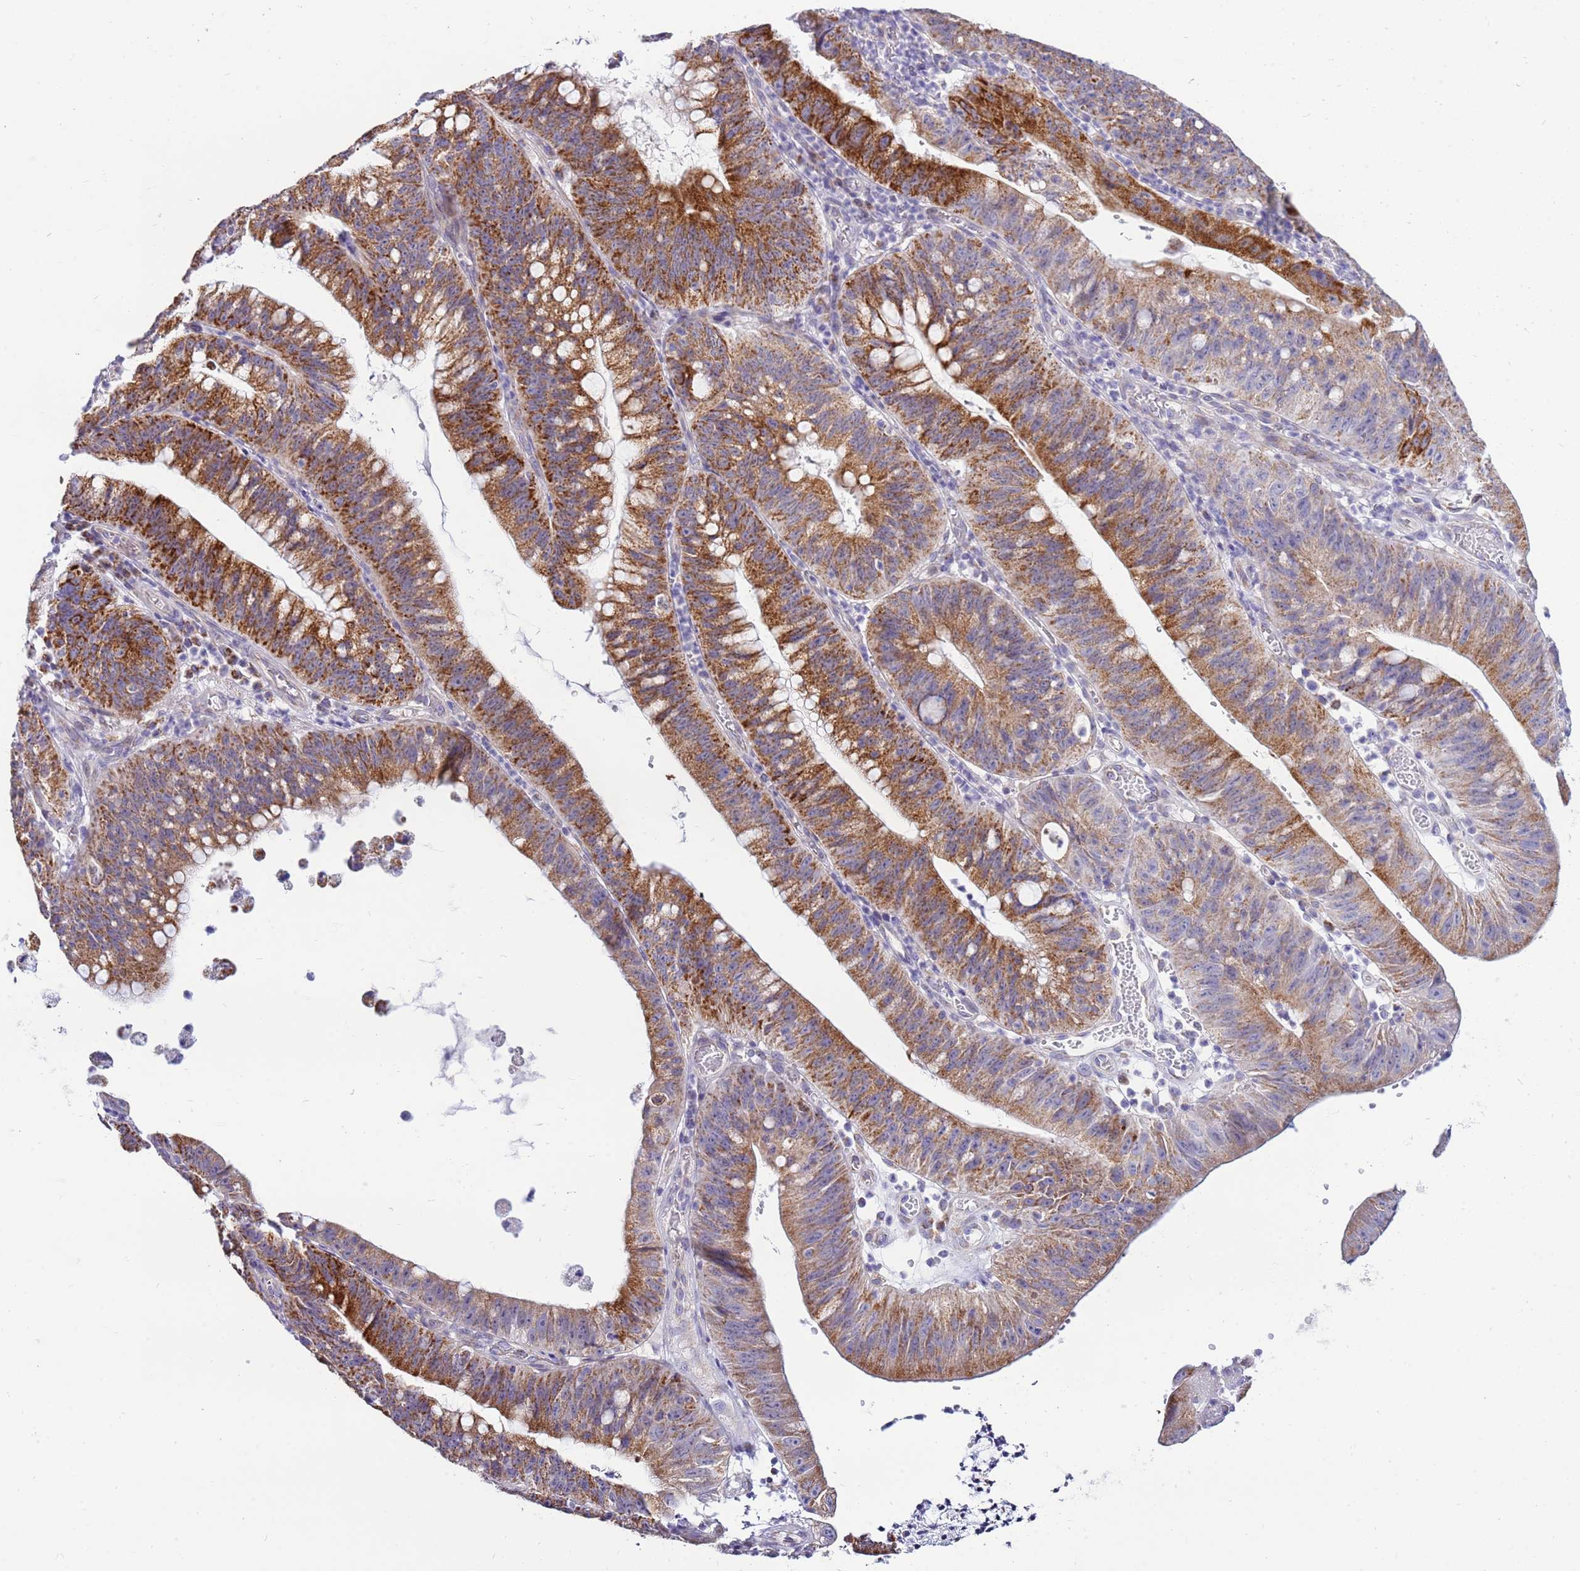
{"staining": {"intensity": "strong", "quantity": ">75%", "location": "cytoplasmic/membranous"}, "tissue": "stomach cancer", "cell_type": "Tumor cells", "image_type": "cancer", "snomed": [{"axis": "morphology", "description": "Adenocarcinoma, NOS"}, {"axis": "topography", "description": "Stomach"}], "caption": "Approximately >75% of tumor cells in stomach cancer (adenocarcinoma) display strong cytoplasmic/membranous protein positivity as visualized by brown immunohistochemical staining.", "gene": "IGF1R", "patient": {"sex": "male", "age": 59}}